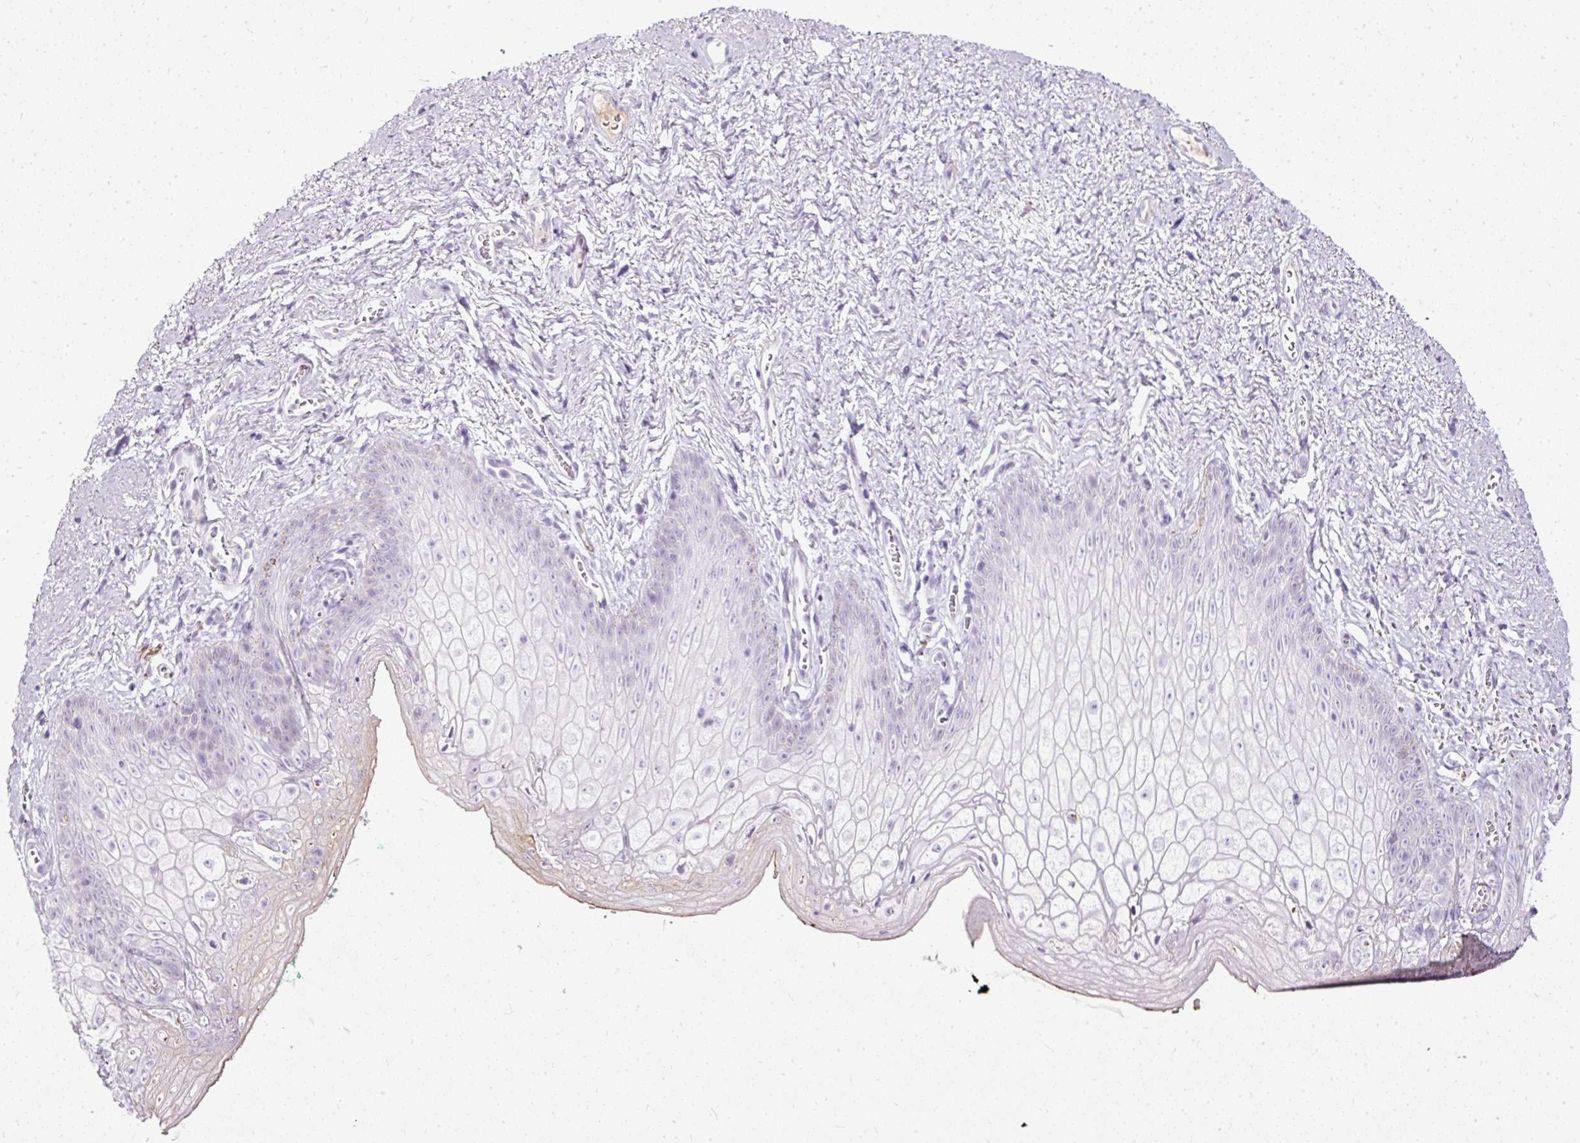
{"staining": {"intensity": "negative", "quantity": "none", "location": "none"}, "tissue": "vagina", "cell_type": "Squamous epithelial cells", "image_type": "normal", "snomed": [{"axis": "morphology", "description": "Normal tissue, NOS"}, {"axis": "topography", "description": "Vulva"}, {"axis": "topography", "description": "Vagina"}, {"axis": "topography", "description": "Peripheral nerve tissue"}], "caption": "Immunohistochemistry (IHC) photomicrograph of normal human vagina stained for a protein (brown), which exhibits no positivity in squamous epithelial cells.", "gene": "PDE6B", "patient": {"sex": "female", "age": 66}}